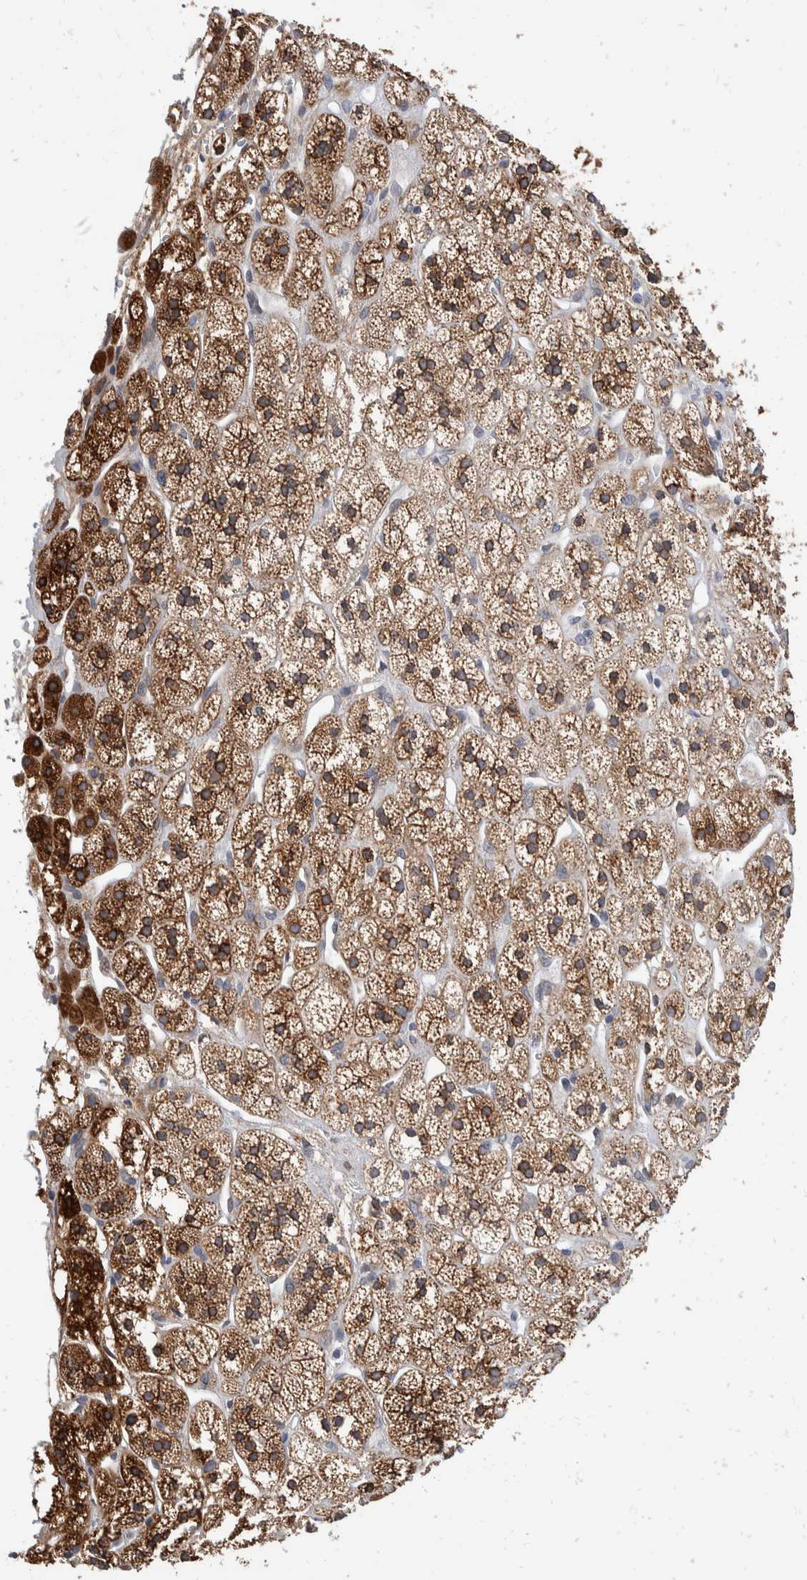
{"staining": {"intensity": "strong", "quantity": ">75%", "location": "cytoplasmic/membranous"}, "tissue": "adrenal gland", "cell_type": "Glandular cells", "image_type": "normal", "snomed": [{"axis": "morphology", "description": "Normal tissue, NOS"}, {"axis": "topography", "description": "Adrenal gland"}], "caption": "Human adrenal gland stained with a brown dye shows strong cytoplasmic/membranous positive positivity in about >75% of glandular cells.", "gene": "TMEM245", "patient": {"sex": "male", "age": 56}}